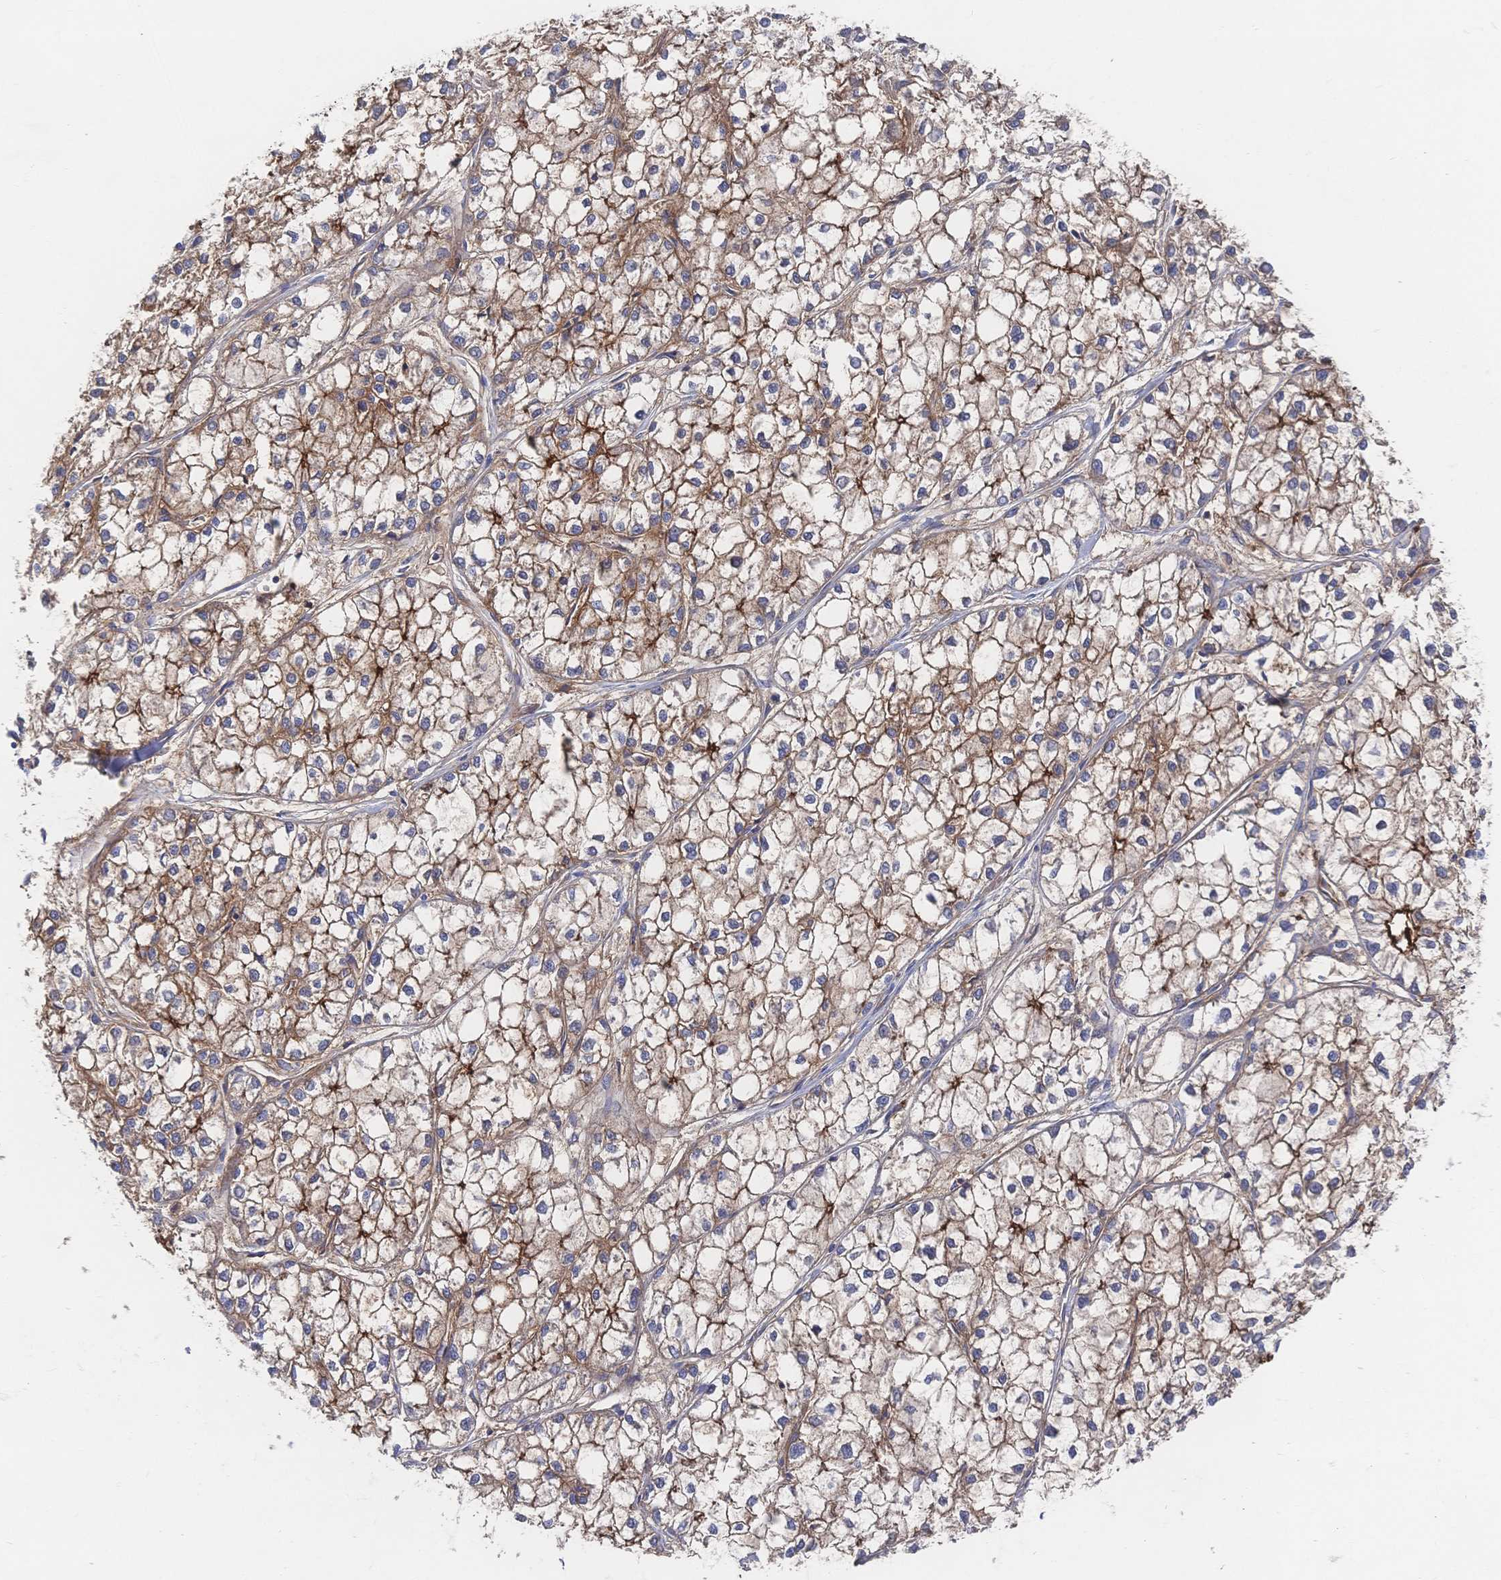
{"staining": {"intensity": "moderate", "quantity": ">75%", "location": "cytoplasmic/membranous"}, "tissue": "liver cancer", "cell_type": "Tumor cells", "image_type": "cancer", "snomed": [{"axis": "morphology", "description": "Carcinoma, Hepatocellular, NOS"}, {"axis": "topography", "description": "Liver"}], "caption": "Approximately >75% of tumor cells in liver cancer (hepatocellular carcinoma) show moderate cytoplasmic/membranous protein expression as visualized by brown immunohistochemical staining.", "gene": "F11R", "patient": {"sex": "female", "age": 43}}